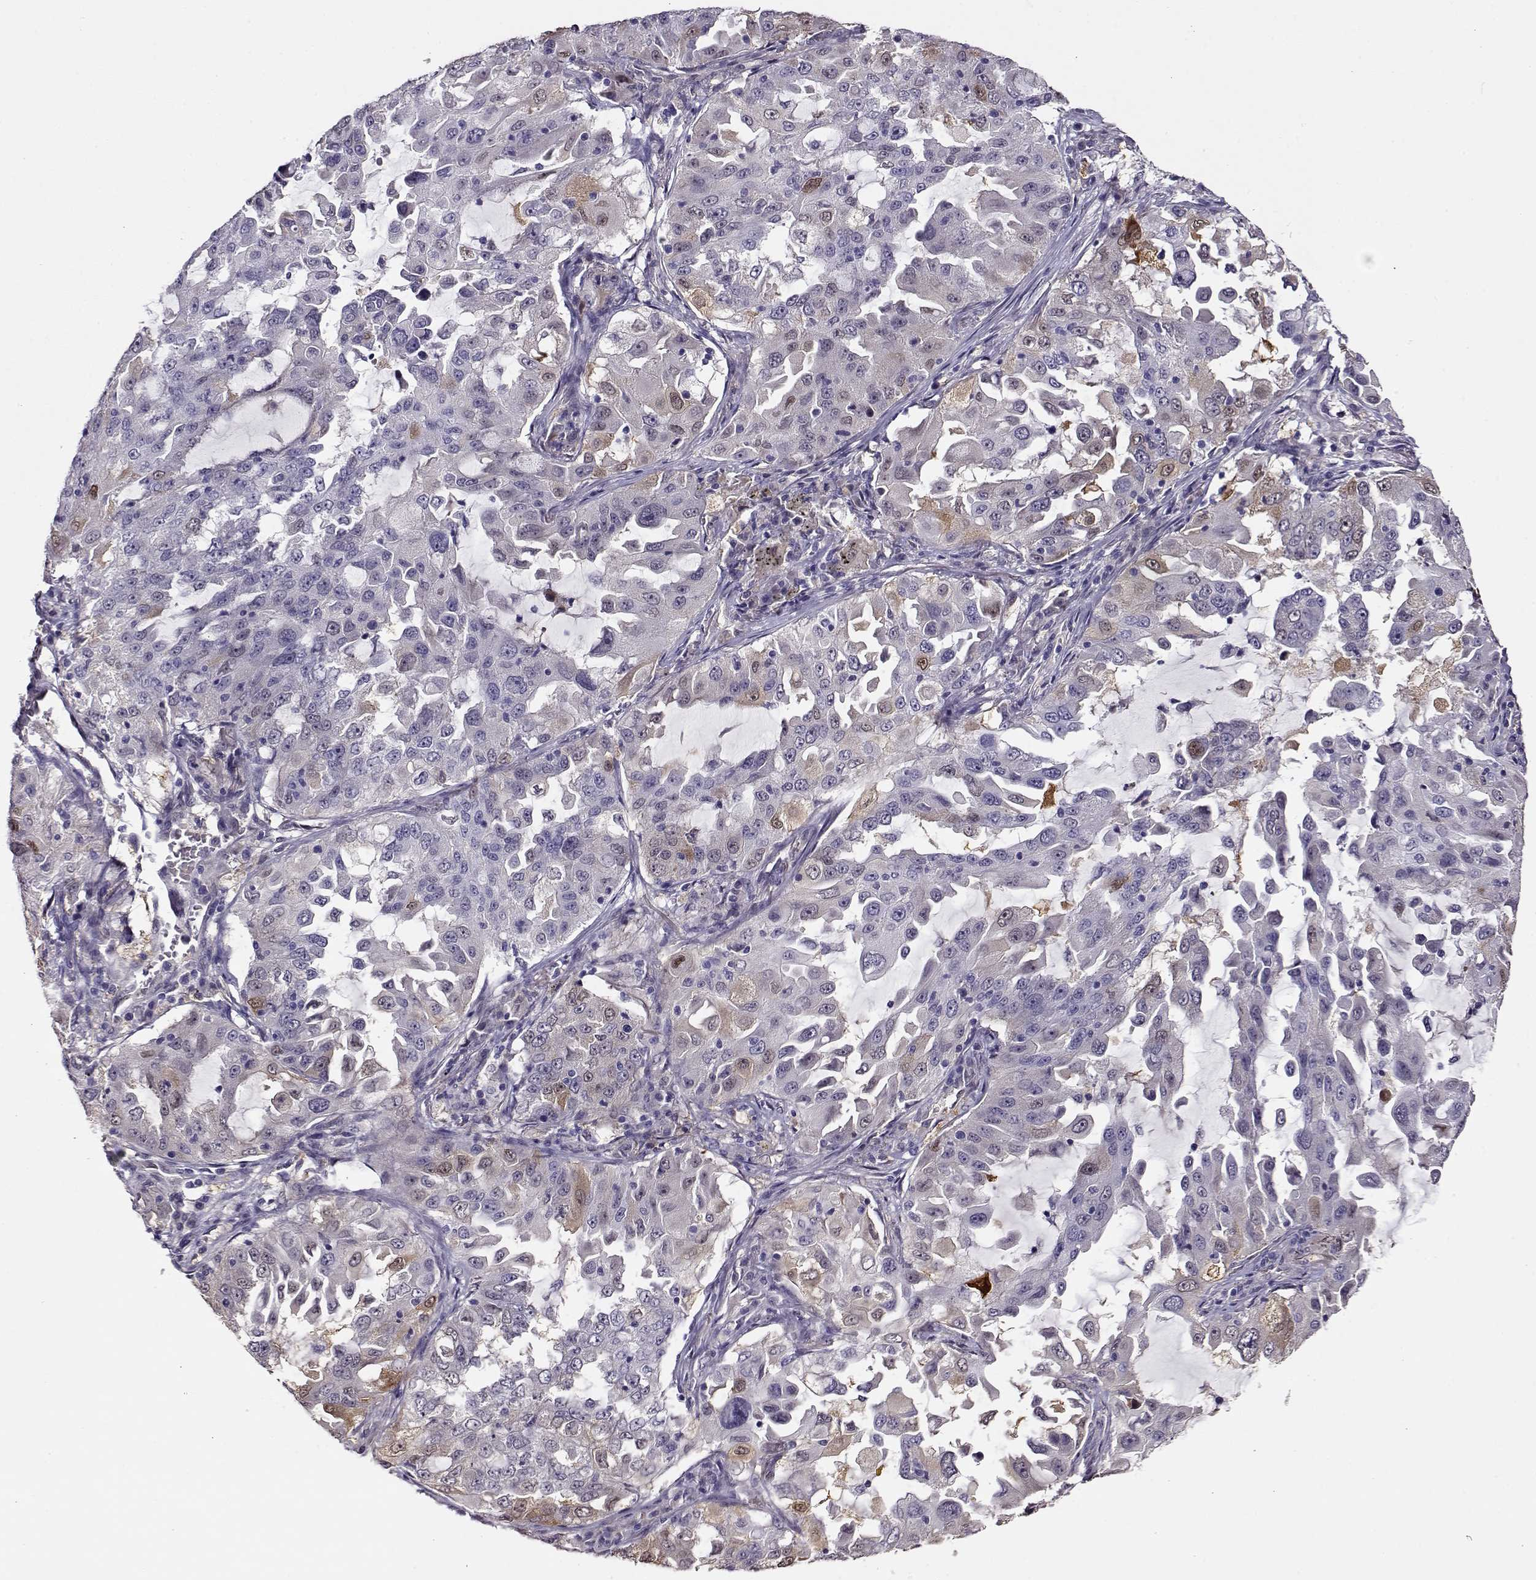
{"staining": {"intensity": "moderate", "quantity": "<25%", "location": "cytoplasmic/membranous,nuclear"}, "tissue": "lung cancer", "cell_type": "Tumor cells", "image_type": "cancer", "snomed": [{"axis": "morphology", "description": "Adenocarcinoma, NOS"}, {"axis": "topography", "description": "Lung"}], "caption": "The micrograph exhibits immunohistochemical staining of lung cancer (adenocarcinoma). There is moderate cytoplasmic/membranous and nuclear positivity is seen in approximately <25% of tumor cells.", "gene": "CCR8", "patient": {"sex": "female", "age": 61}}